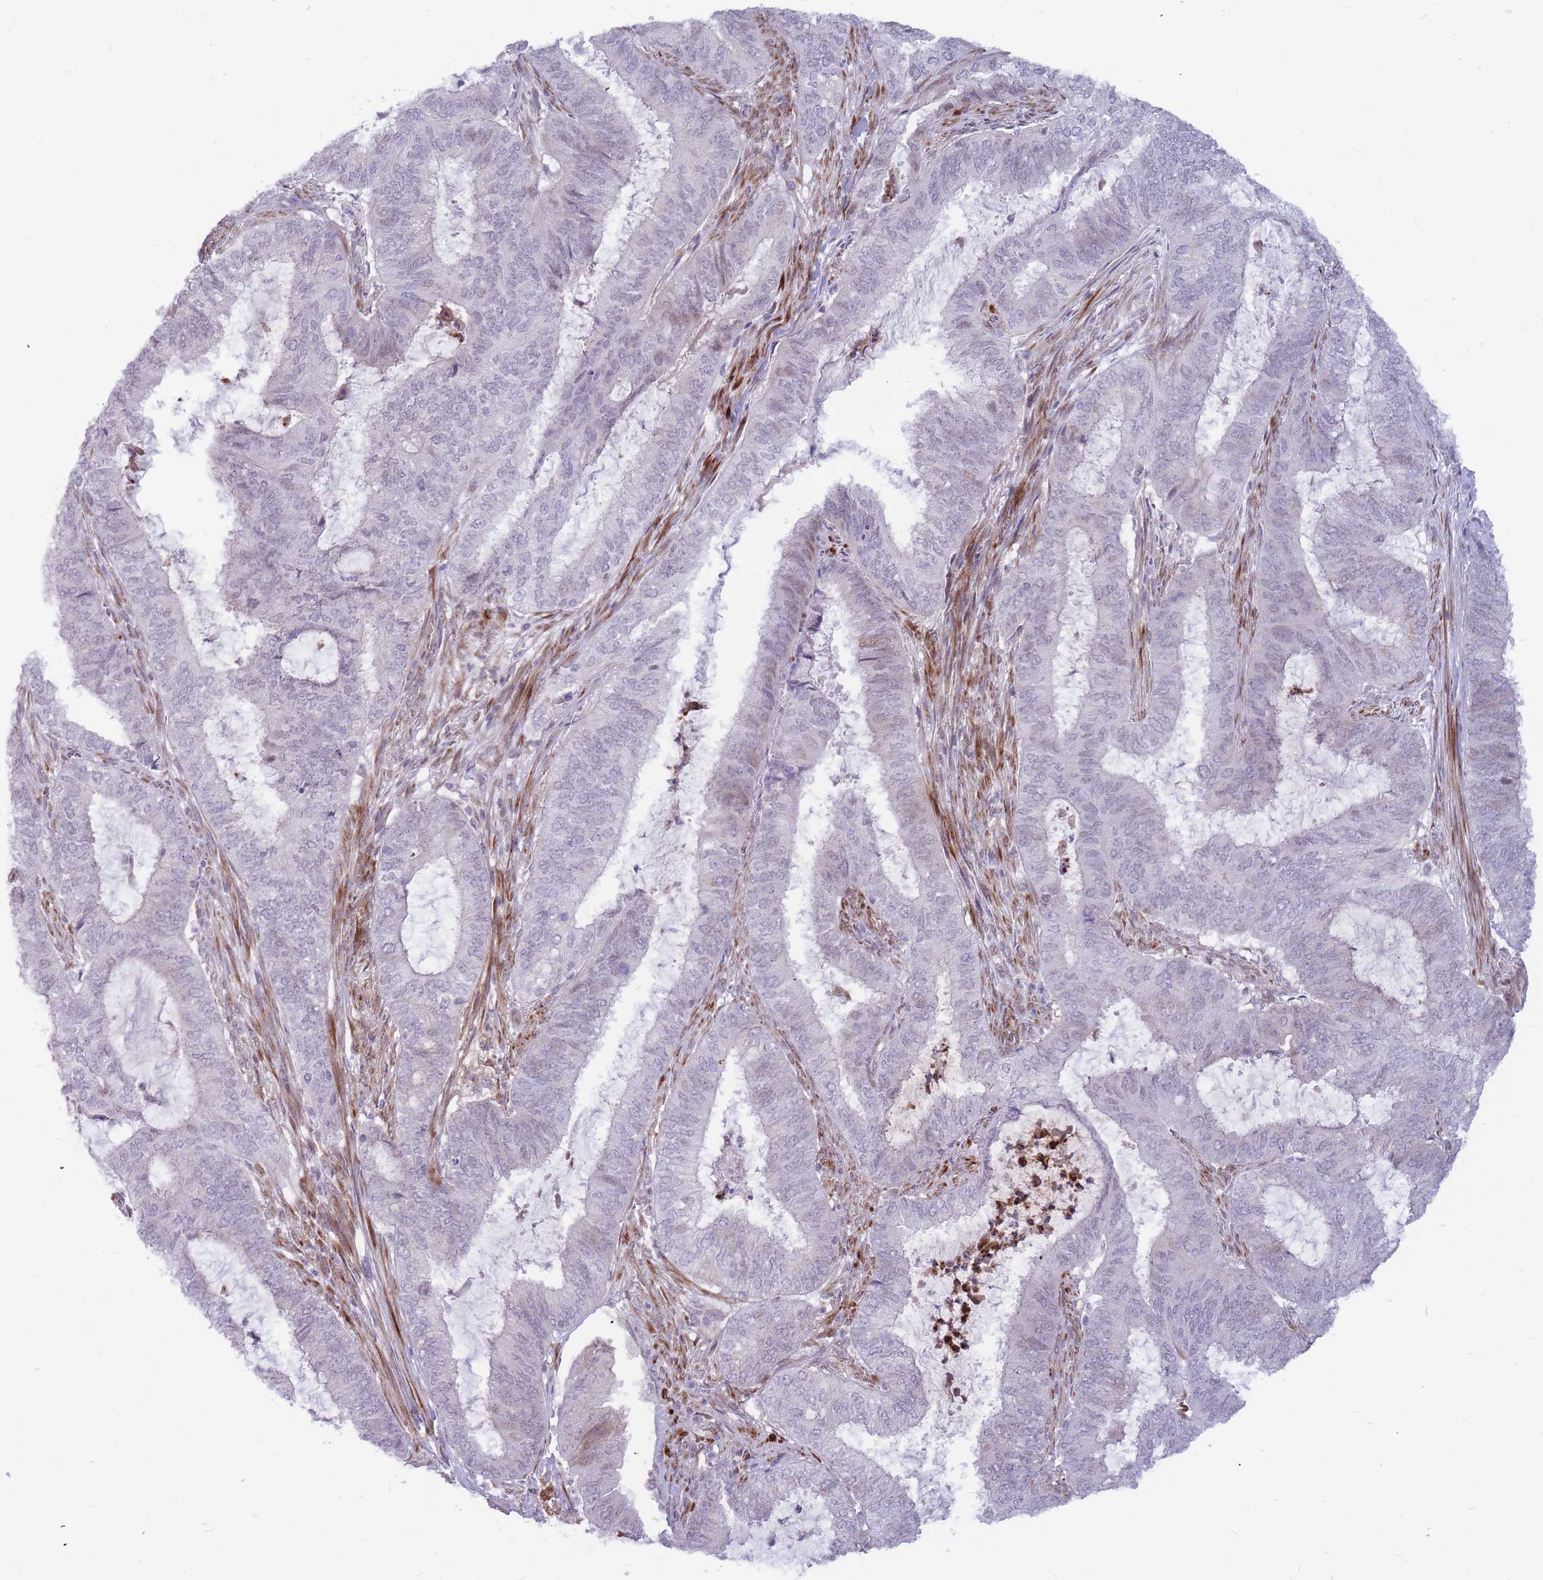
{"staining": {"intensity": "weak", "quantity": "<25%", "location": "nuclear"}, "tissue": "endometrial cancer", "cell_type": "Tumor cells", "image_type": "cancer", "snomed": [{"axis": "morphology", "description": "Adenocarcinoma, NOS"}, {"axis": "topography", "description": "Endometrium"}], "caption": "High power microscopy photomicrograph of an immunohistochemistry (IHC) photomicrograph of endometrial cancer, revealing no significant staining in tumor cells.", "gene": "ADD2", "patient": {"sex": "female", "age": 51}}